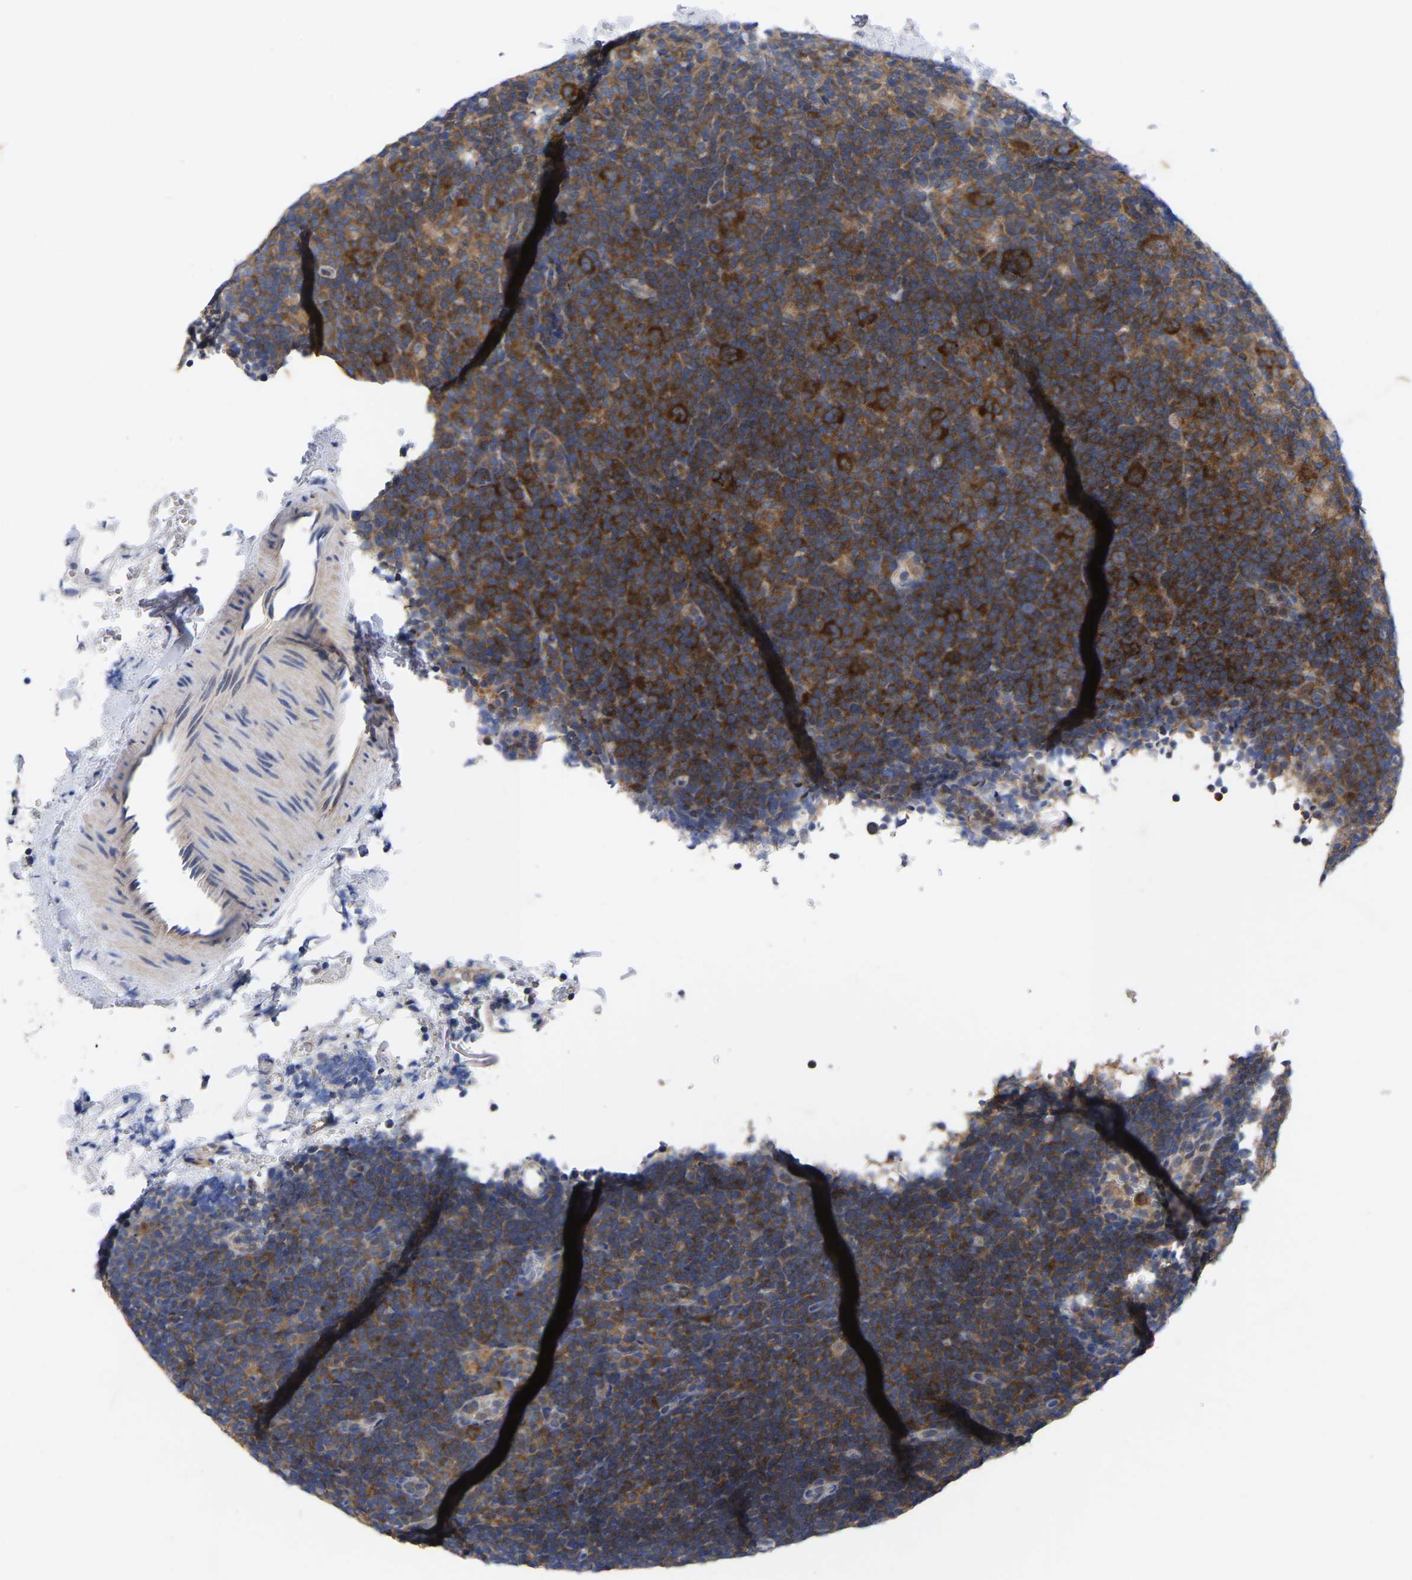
{"staining": {"intensity": "strong", "quantity": ">75%", "location": "cytoplasmic/membranous"}, "tissue": "lymphoma", "cell_type": "Tumor cells", "image_type": "cancer", "snomed": [{"axis": "morphology", "description": "Hodgkin's disease, NOS"}, {"axis": "topography", "description": "Lymph node"}], "caption": "Protein staining of Hodgkin's disease tissue shows strong cytoplasmic/membranous expression in approximately >75% of tumor cells.", "gene": "TCP1", "patient": {"sex": "female", "age": 57}}